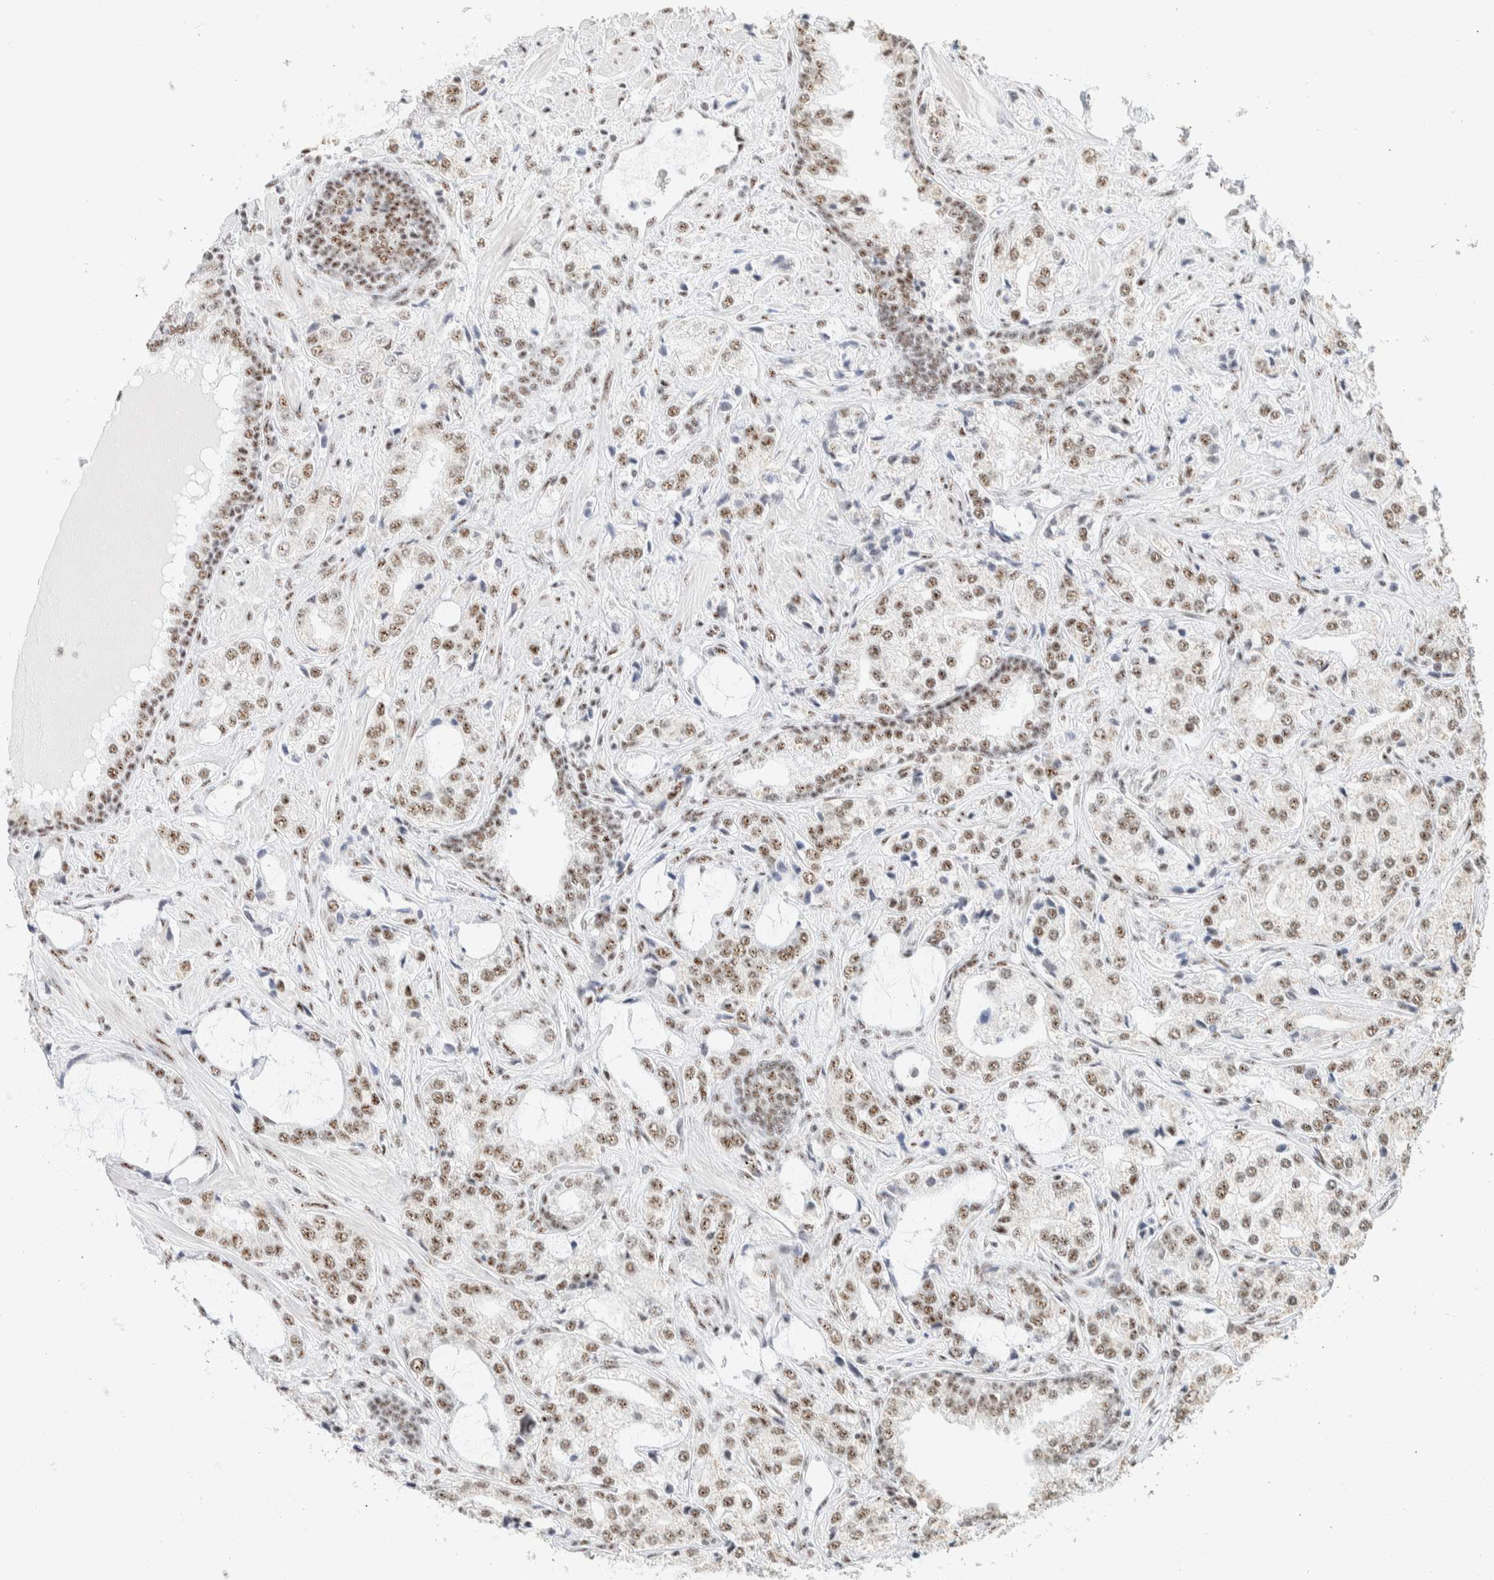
{"staining": {"intensity": "moderate", "quantity": ">75%", "location": "nuclear"}, "tissue": "prostate cancer", "cell_type": "Tumor cells", "image_type": "cancer", "snomed": [{"axis": "morphology", "description": "Adenocarcinoma, High grade"}, {"axis": "topography", "description": "Prostate"}], "caption": "Tumor cells show moderate nuclear positivity in about >75% of cells in high-grade adenocarcinoma (prostate).", "gene": "SON", "patient": {"sex": "male", "age": 66}}